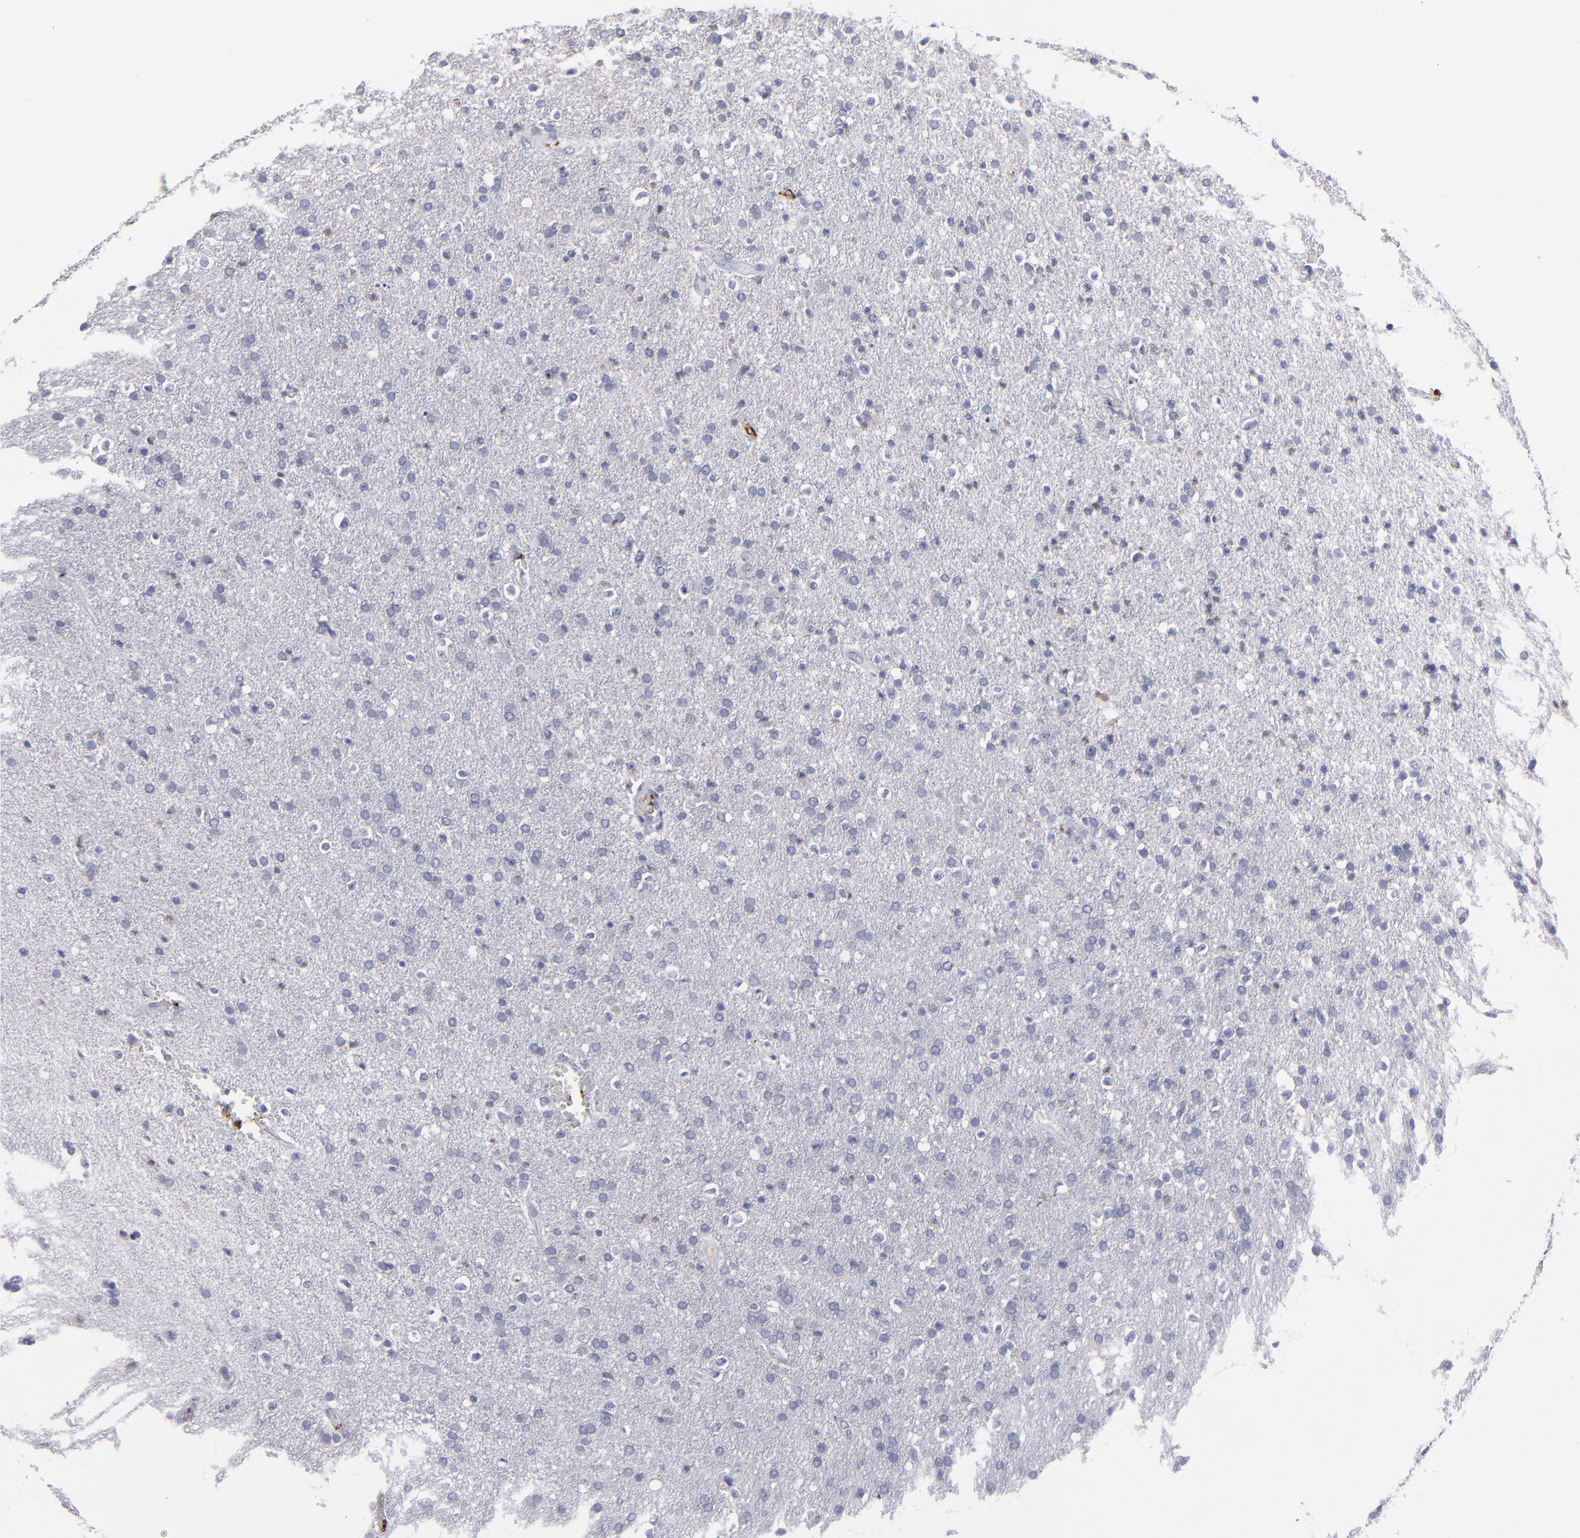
{"staining": {"intensity": "negative", "quantity": "none", "location": "none"}, "tissue": "glioma", "cell_type": "Tumor cells", "image_type": "cancer", "snomed": [{"axis": "morphology", "description": "Glioma, malignant, High grade"}, {"axis": "topography", "description": "Brain"}], "caption": "Micrograph shows no protein expression in tumor cells of malignant glioma (high-grade) tissue.", "gene": "CD36", "patient": {"sex": "male", "age": 33}}